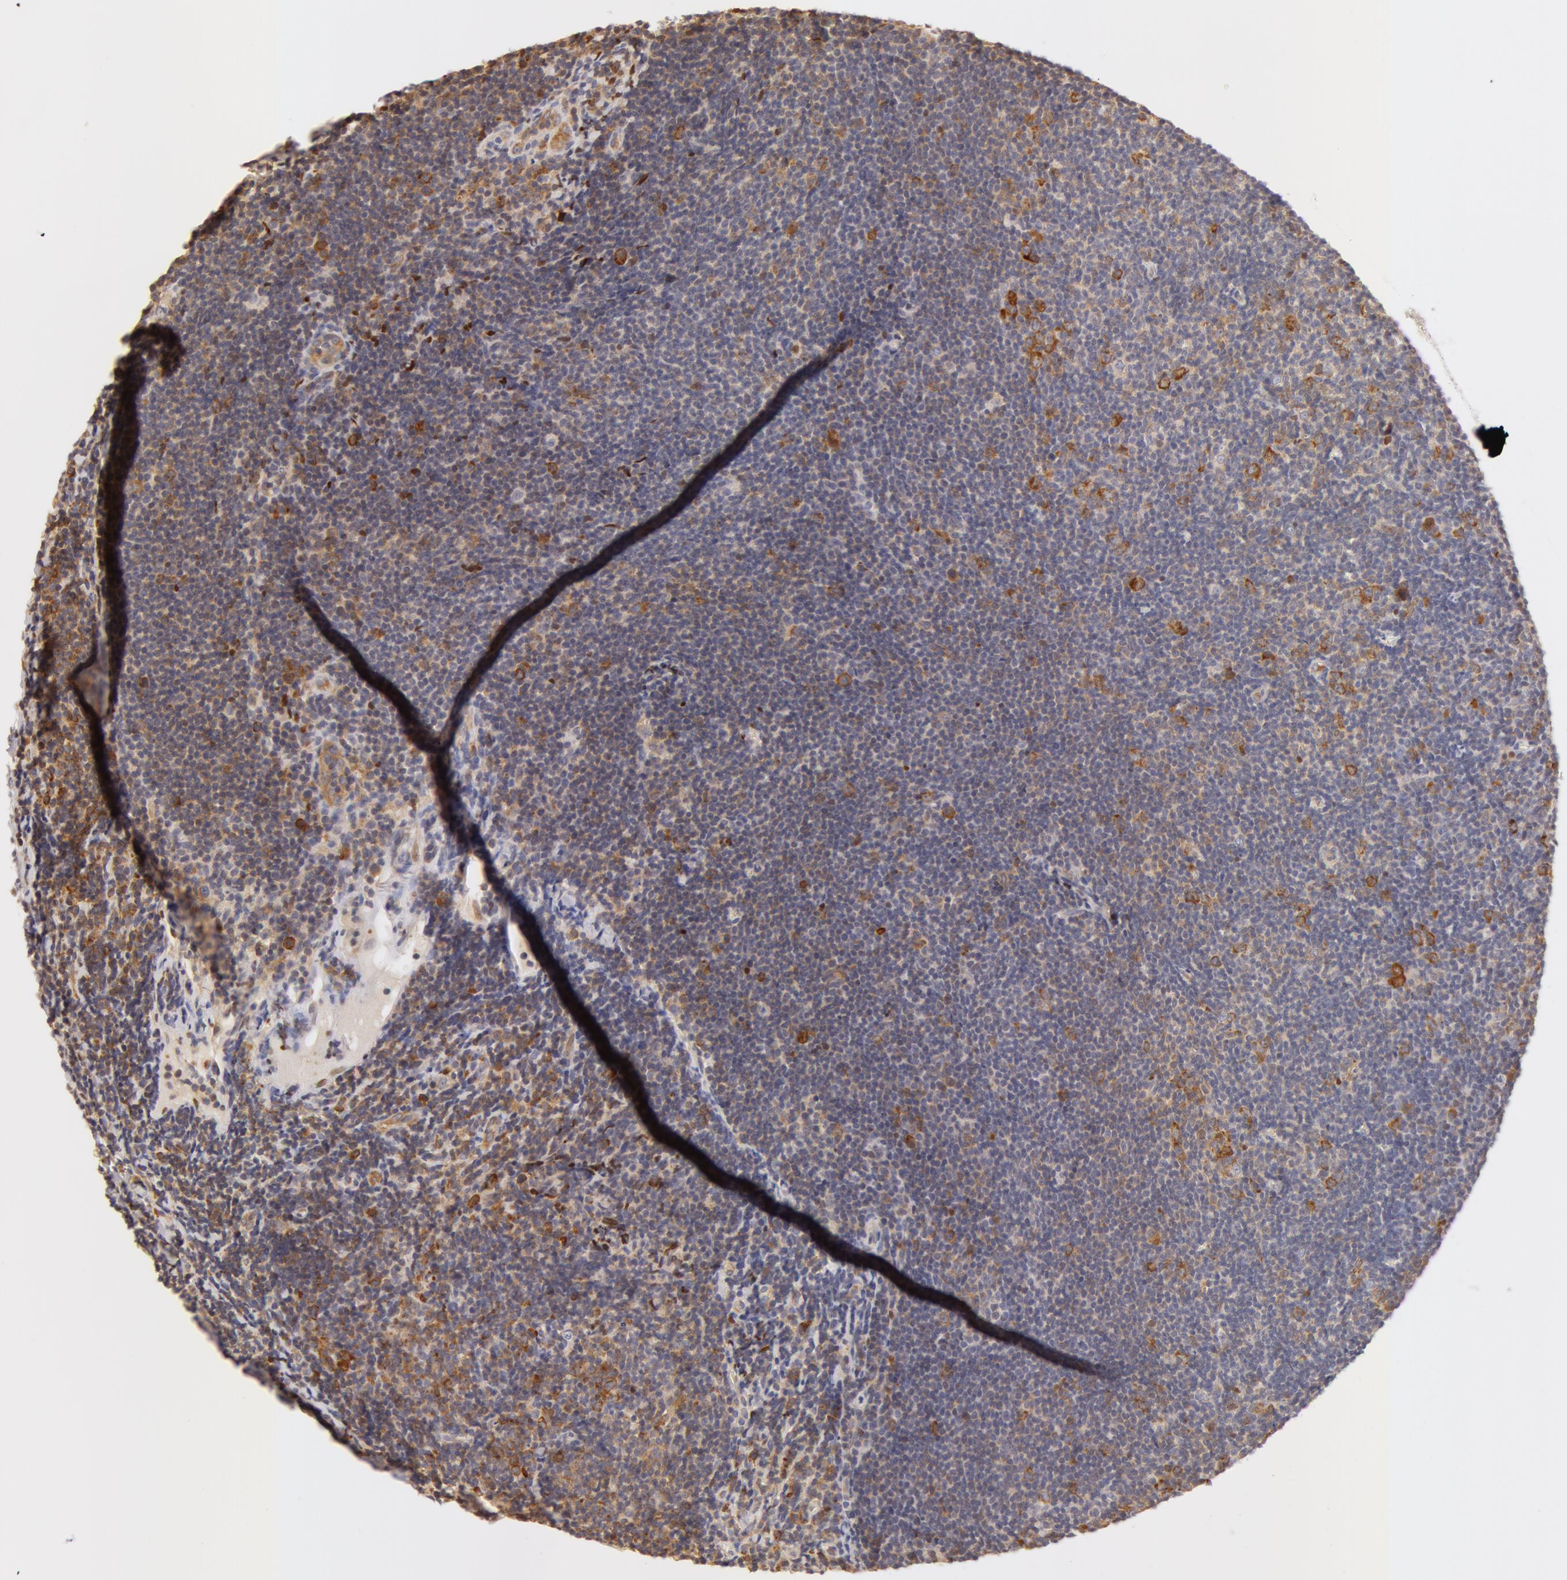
{"staining": {"intensity": "moderate", "quantity": "<25%", "location": "cytoplasmic/membranous"}, "tissue": "lymphoma", "cell_type": "Tumor cells", "image_type": "cancer", "snomed": [{"axis": "morphology", "description": "Malignant lymphoma, non-Hodgkin's type, Low grade"}, {"axis": "topography", "description": "Lymph node"}], "caption": "DAB (3,3'-diaminobenzidine) immunohistochemical staining of lymphoma reveals moderate cytoplasmic/membranous protein positivity in approximately <25% of tumor cells.", "gene": "DDX3Y", "patient": {"sex": "male", "age": 49}}